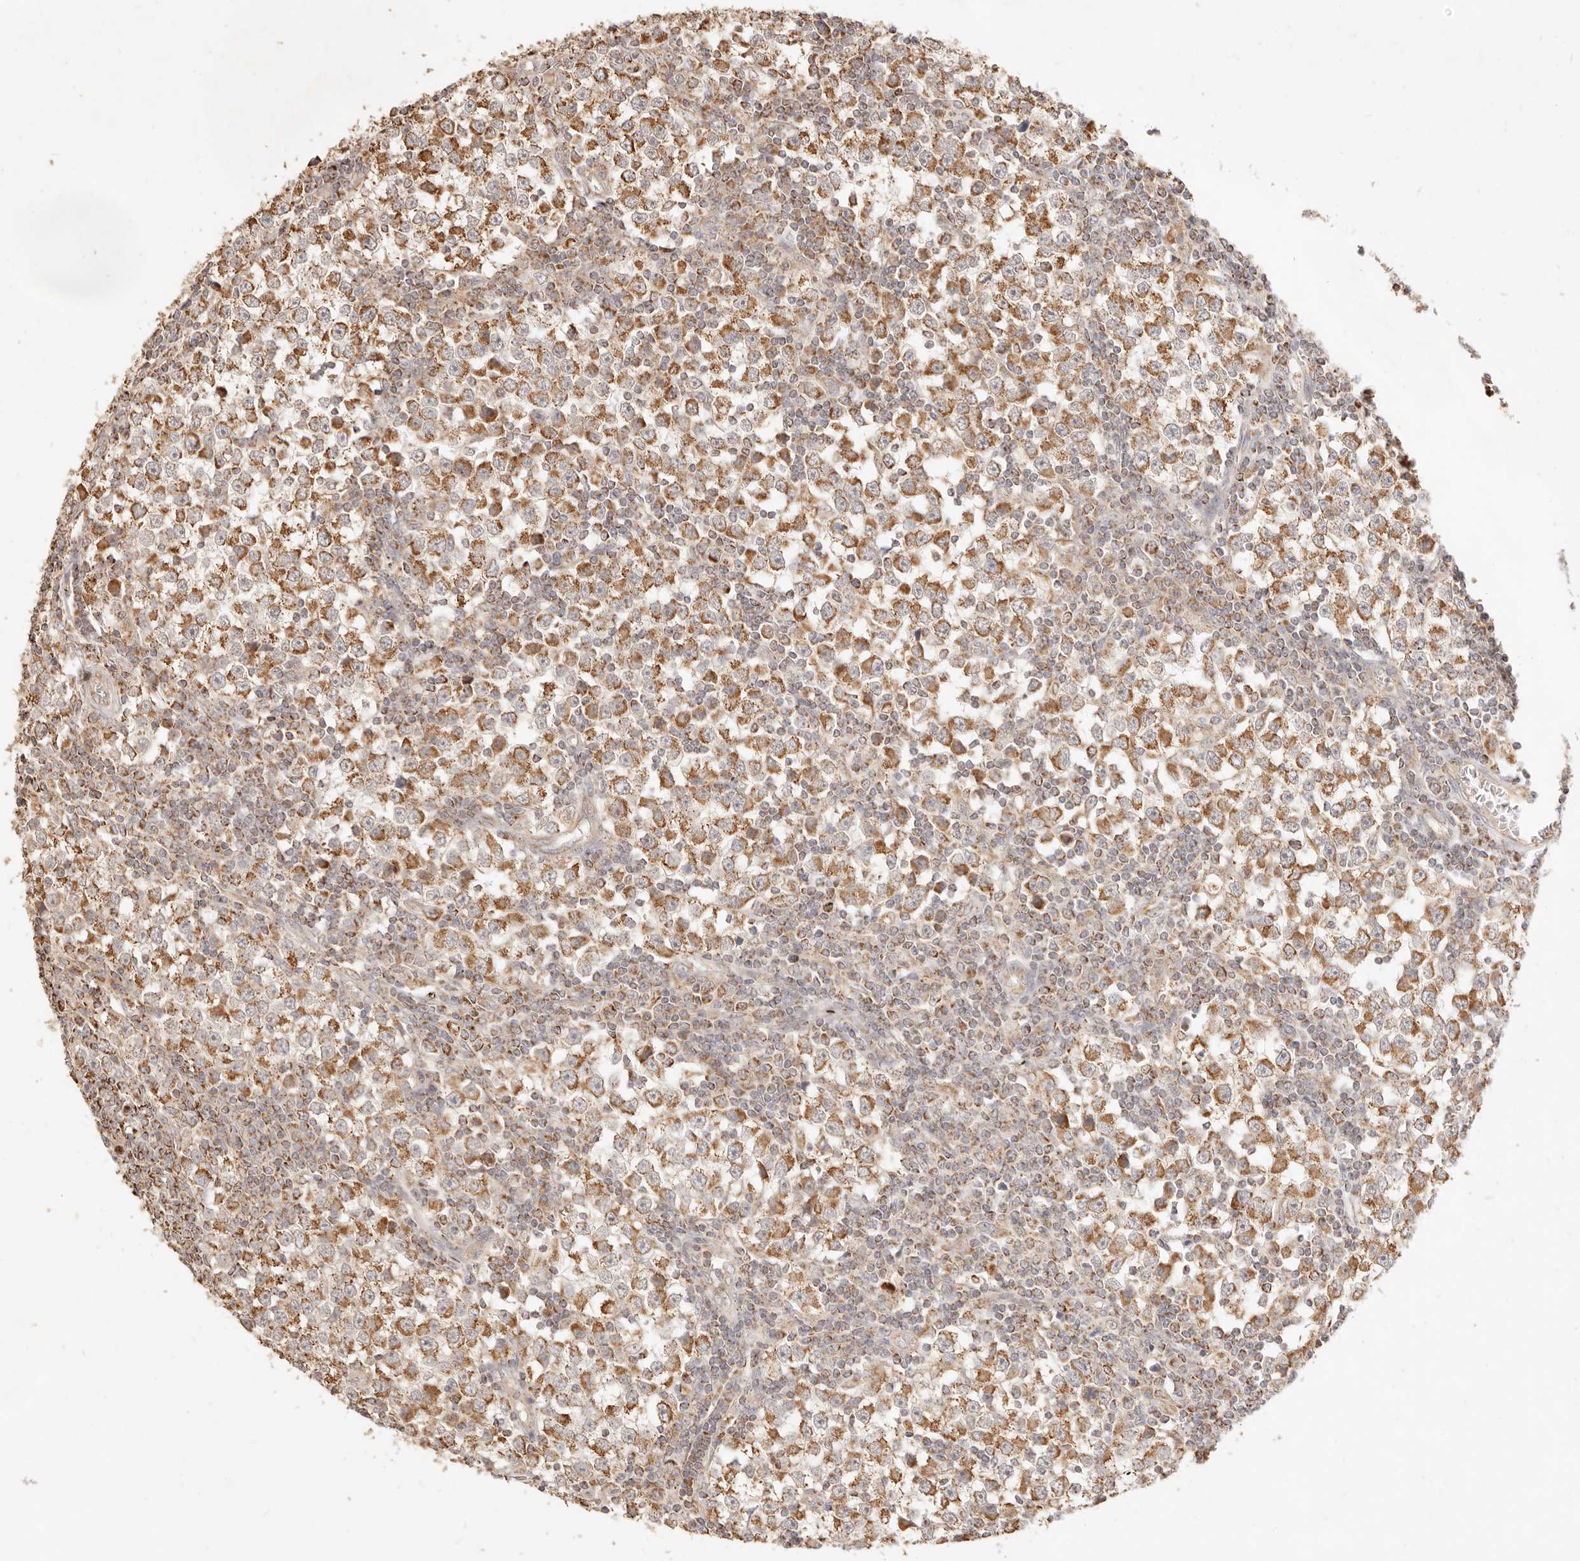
{"staining": {"intensity": "moderate", "quantity": ">75%", "location": "cytoplasmic/membranous"}, "tissue": "testis cancer", "cell_type": "Tumor cells", "image_type": "cancer", "snomed": [{"axis": "morphology", "description": "Seminoma, NOS"}, {"axis": "topography", "description": "Testis"}], "caption": "This is a histology image of immunohistochemistry staining of seminoma (testis), which shows moderate expression in the cytoplasmic/membranous of tumor cells.", "gene": "CPLANE2", "patient": {"sex": "male", "age": 65}}